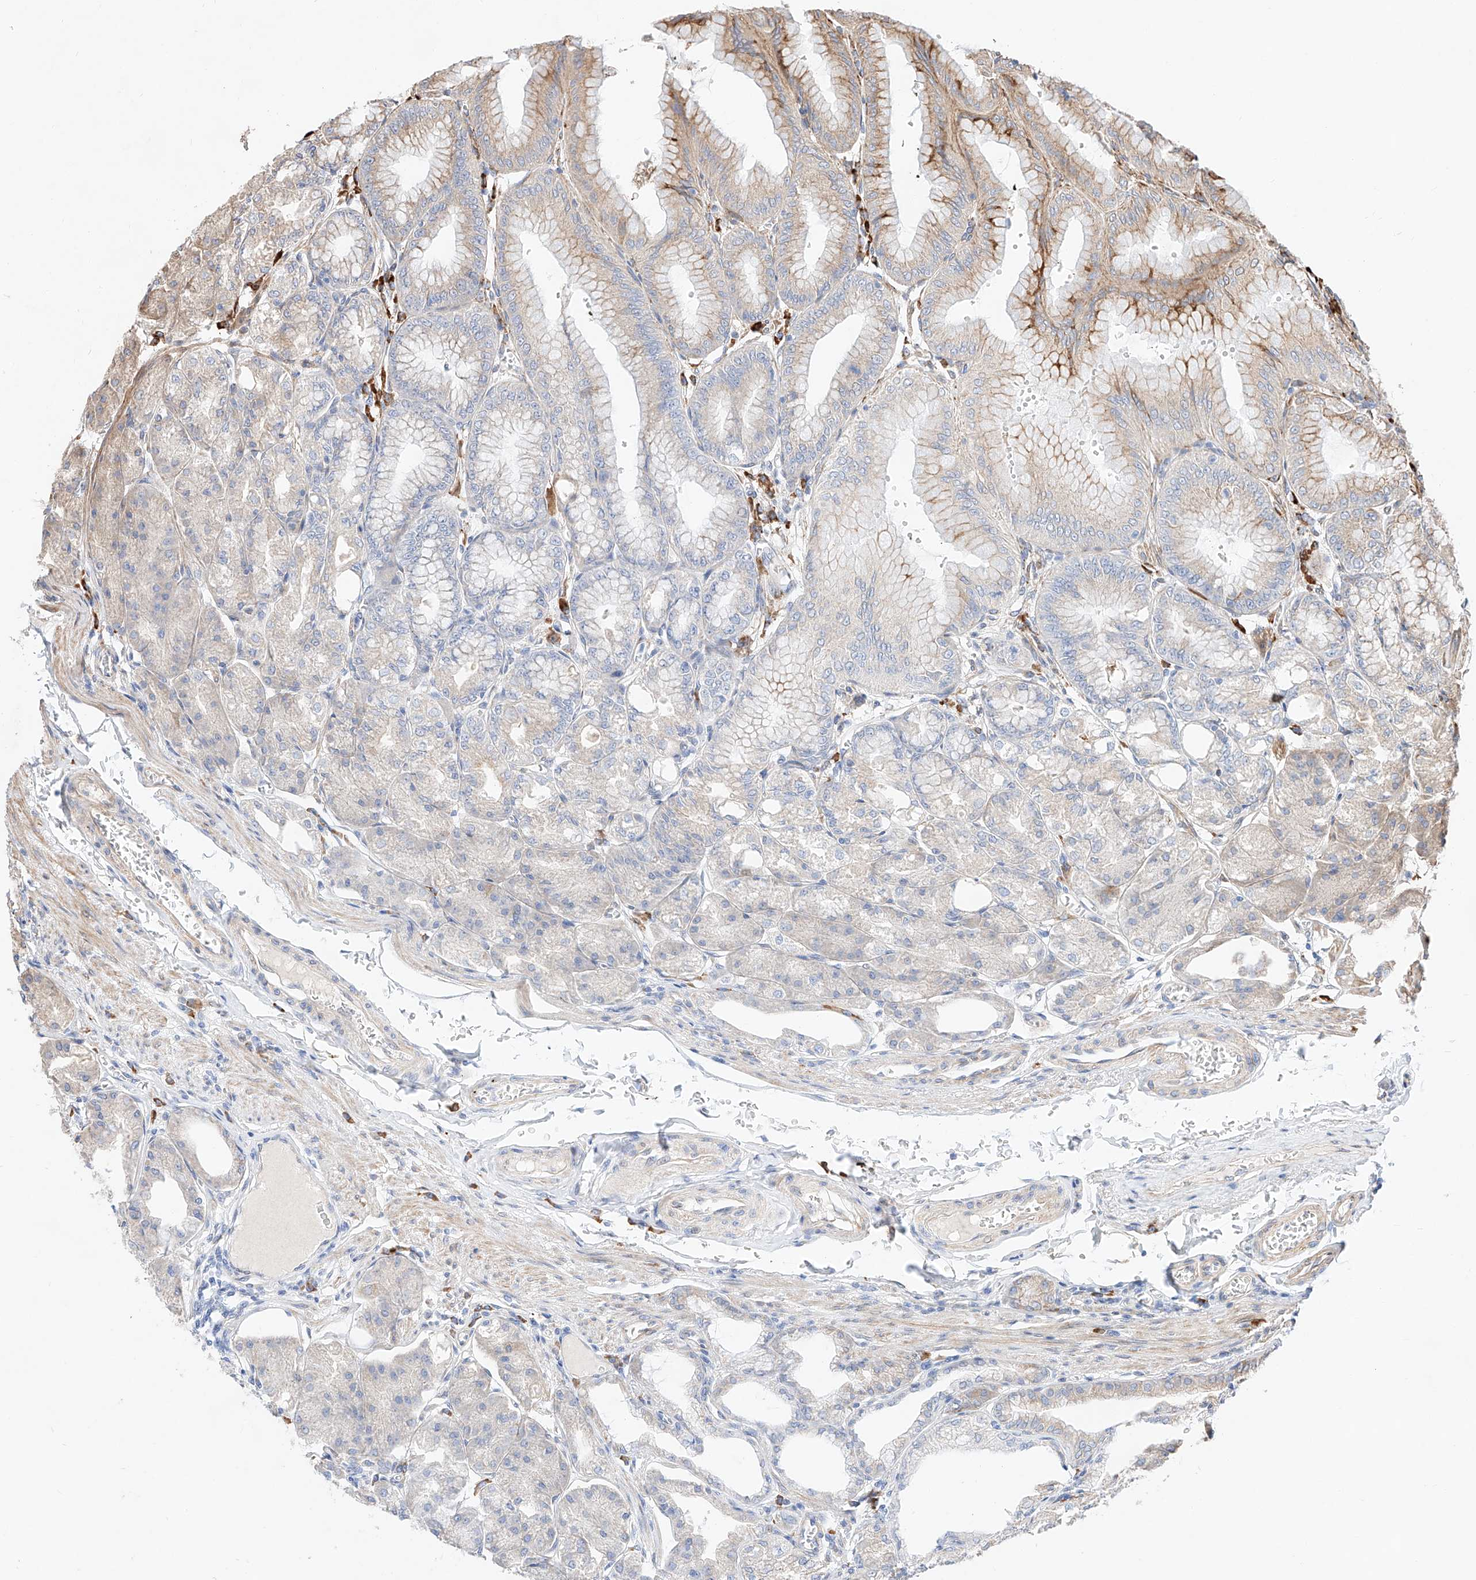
{"staining": {"intensity": "moderate", "quantity": "<25%", "location": "cytoplasmic/membranous"}, "tissue": "stomach", "cell_type": "Glandular cells", "image_type": "normal", "snomed": [{"axis": "morphology", "description": "Normal tissue, NOS"}, {"axis": "topography", "description": "Stomach, lower"}], "caption": "Approximately <25% of glandular cells in unremarkable human stomach show moderate cytoplasmic/membranous protein positivity as visualized by brown immunohistochemical staining.", "gene": "ATP9B", "patient": {"sex": "male", "age": 71}}